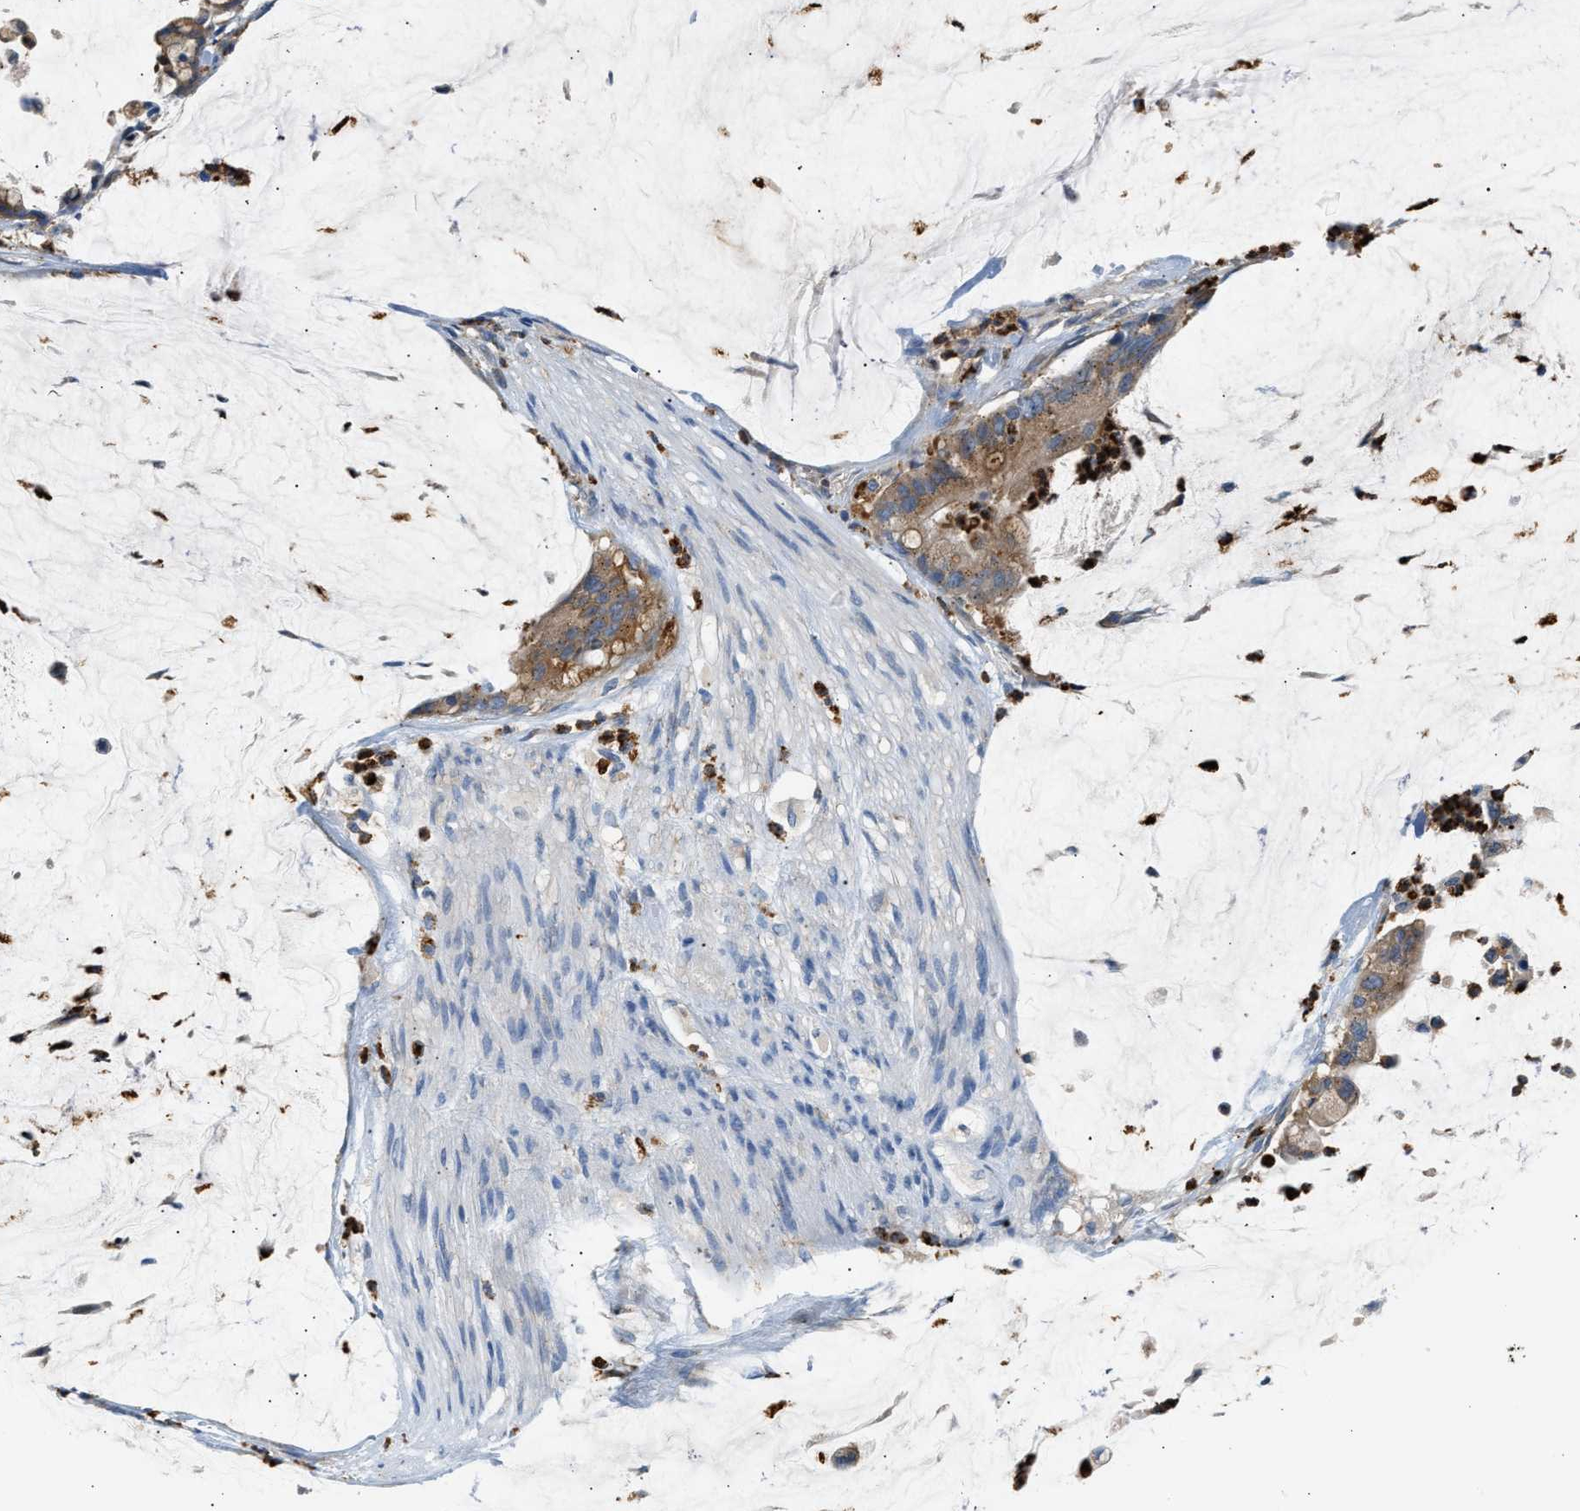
{"staining": {"intensity": "moderate", "quantity": ">75%", "location": "cytoplasmic/membranous"}, "tissue": "pancreatic cancer", "cell_type": "Tumor cells", "image_type": "cancer", "snomed": [{"axis": "morphology", "description": "Adenocarcinoma, NOS"}, {"axis": "topography", "description": "Pancreas"}], "caption": "This histopathology image displays IHC staining of human pancreatic cancer (adenocarcinoma), with medium moderate cytoplasmic/membranous positivity in about >75% of tumor cells.", "gene": "TRIM50", "patient": {"sex": "male", "age": 41}}